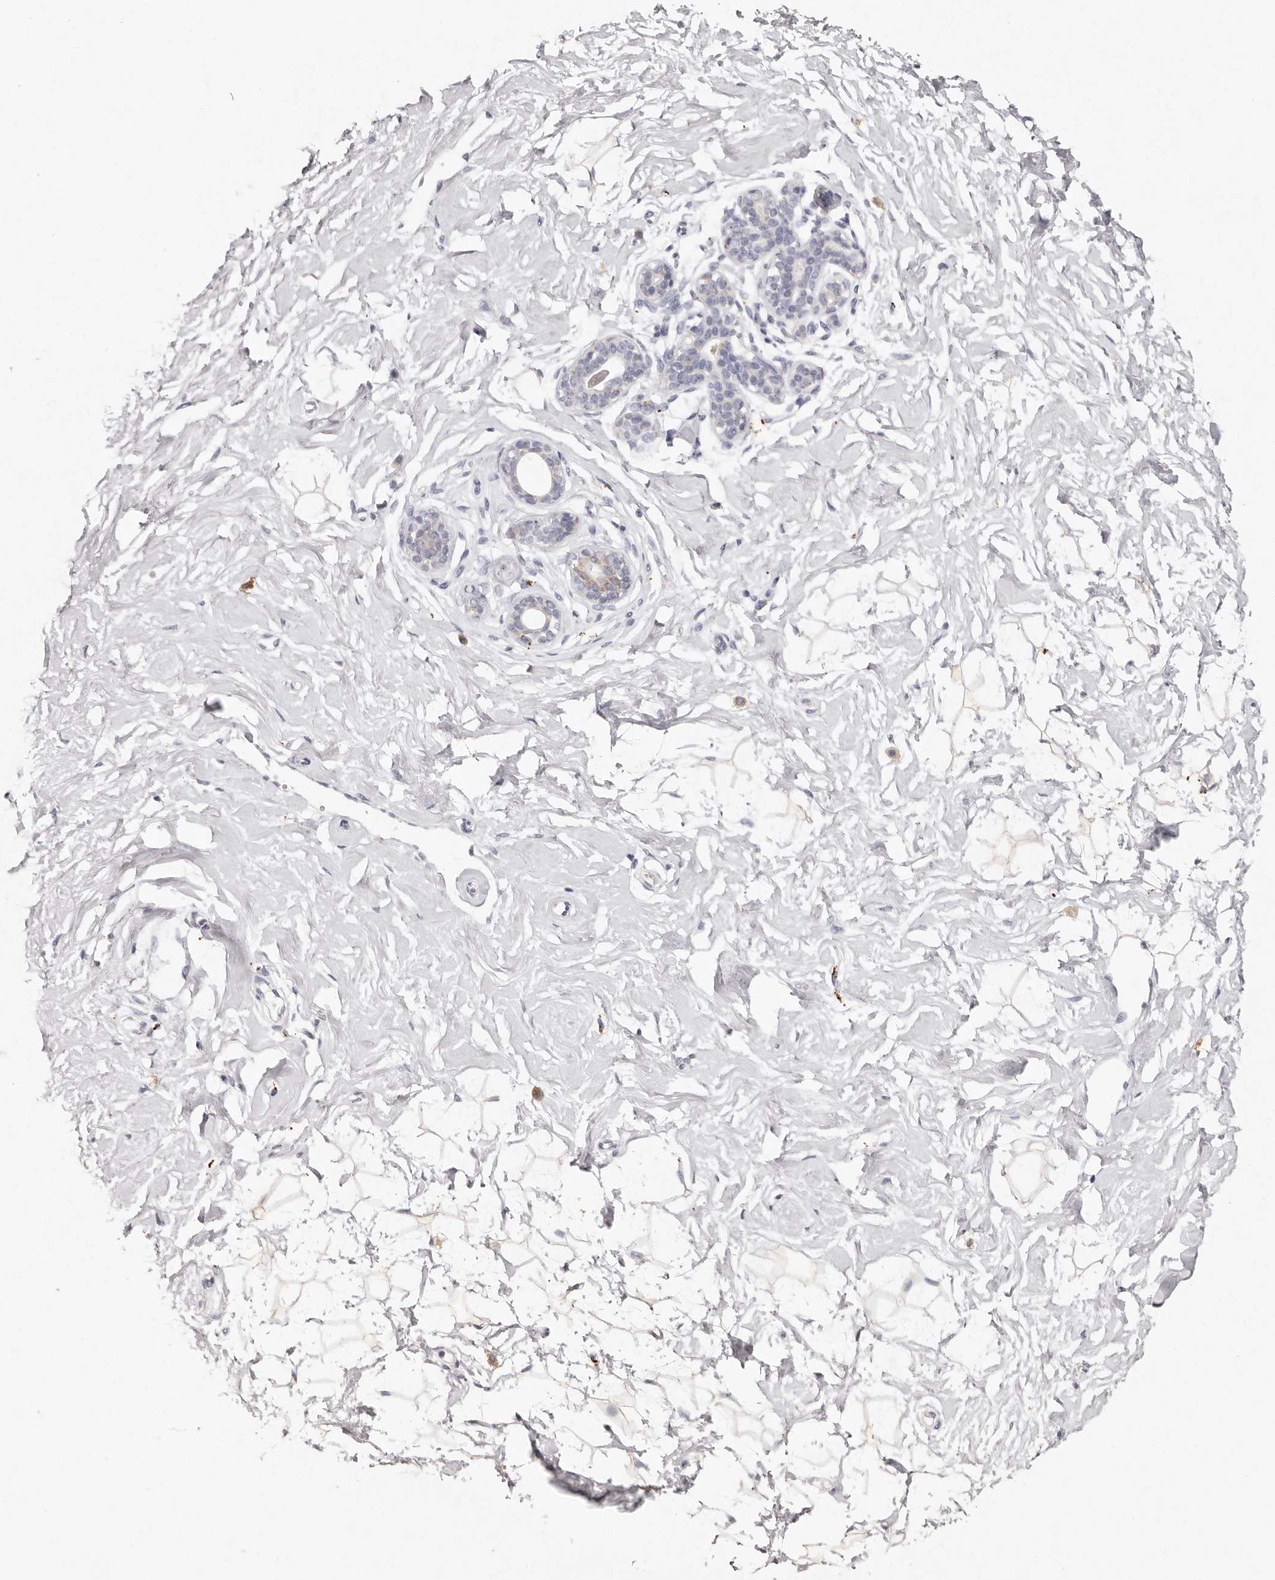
{"staining": {"intensity": "weak", "quantity": "25%-75%", "location": "cytoplasmic/membranous"}, "tissue": "breast", "cell_type": "Adipocytes", "image_type": "normal", "snomed": [{"axis": "morphology", "description": "Normal tissue, NOS"}, {"axis": "morphology", "description": "Adenoma, NOS"}, {"axis": "topography", "description": "Breast"}], "caption": "A brown stain shows weak cytoplasmic/membranous expression of a protein in adipocytes of benign human breast.", "gene": "FAM185A", "patient": {"sex": "female", "age": 23}}